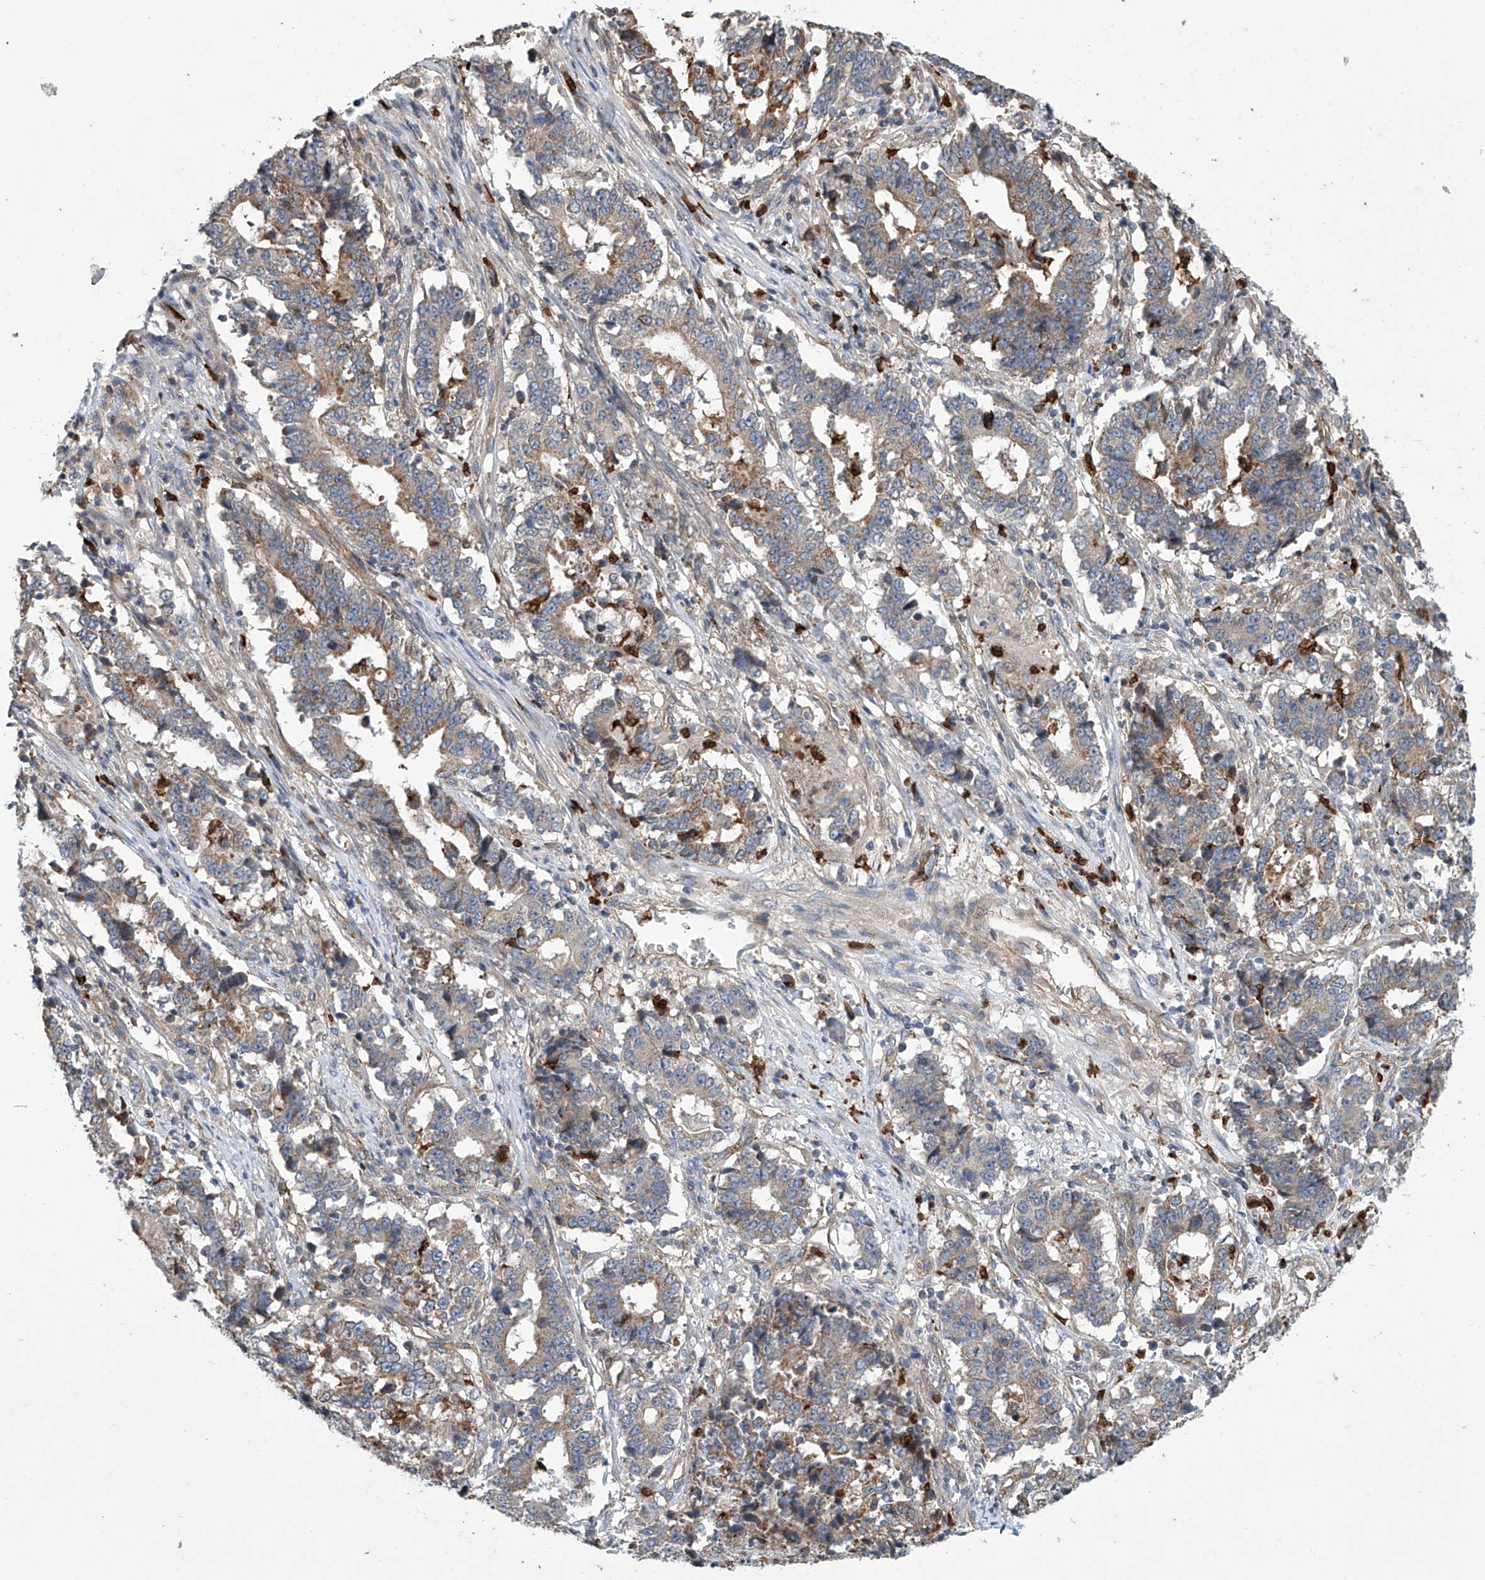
{"staining": {"intensity": "moderate", "quantity": "<25%", "location": "cytoplasmic/membranous"}, "tissue": "stomach cancer", "cell_type": "Tumor cells", "image_type": "cancer", "snomed": [{"axis": "morphology", "description": "Adenocarcinoma, NOS"}, {"axis": "topography", "description": "Stomach"}], "caption": "Tumor cells show low levels of moderate cytoplasmic/membranous positivity in approximately <25% of cells in stomach cancer (adenocarcinoma).", "gene": "EIF2D", "patient": {"sex": "male", "age": 59}}